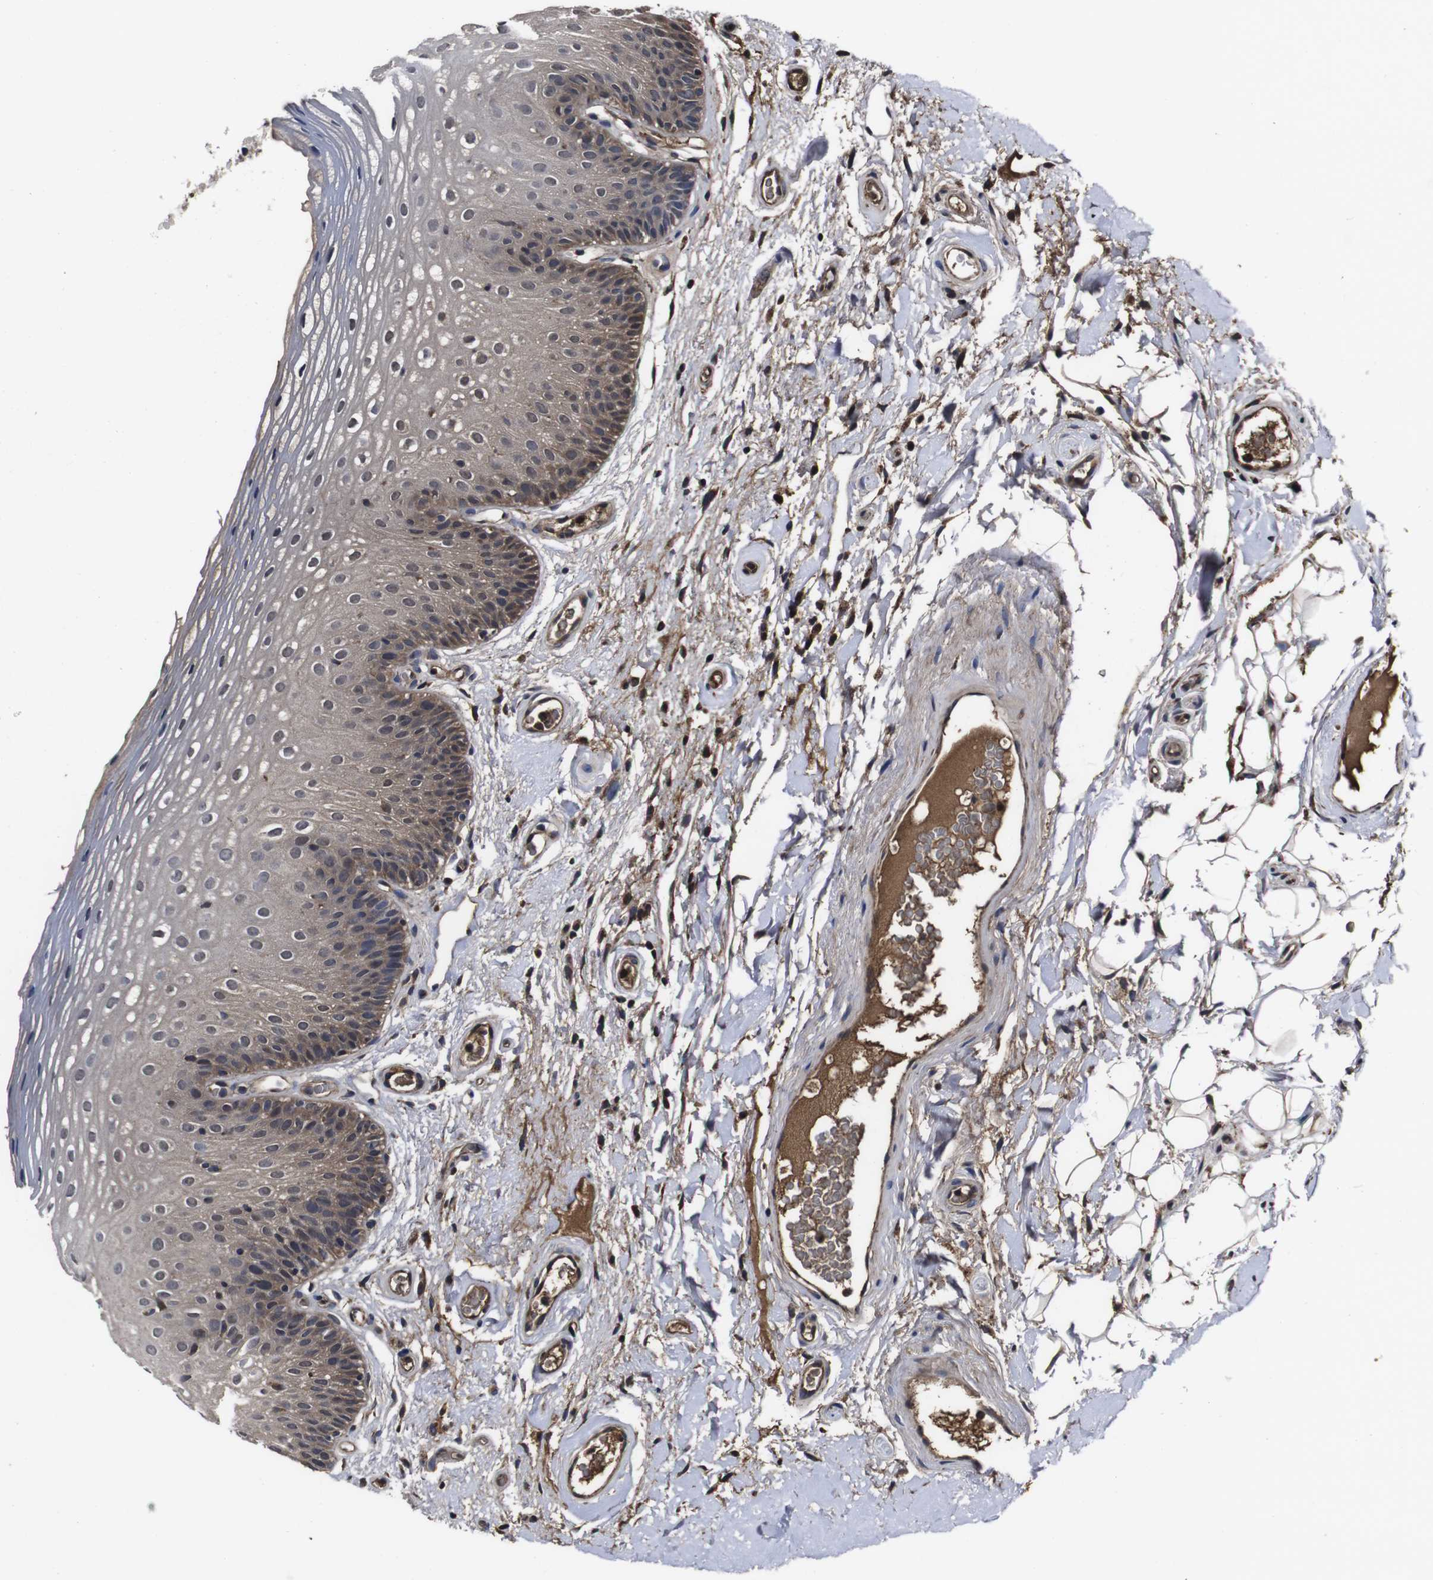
{"staining": {"intensity": "weak", "quantity": "25%-75%", "location": "cytoplasmic/membranous"}, "tissue": "oral mucosa", "cell_type": "Squamous epithelial cells", "image_type": "normal", "snomed": [{"axis": "morphology", "description": "Normal tissue, NOS"}, {"axis": "morphology", "description": "Squamous cell carcinoma, NOS"}, {"axis": "topography", "description": "Skeletal muscle"}, {"axis": "topography", "description": "Oral tissue"}], "caption": "This micrograph exhibits immunohistochemistry (IHC) staining of unremarkable human oral mucosa, with low weak cytoplasmic/membranous expression in approximately 25%-75% of squamous epithelial cells.", "gene": "CXCL11", "patient": {"sex": "male", "age": 71}}